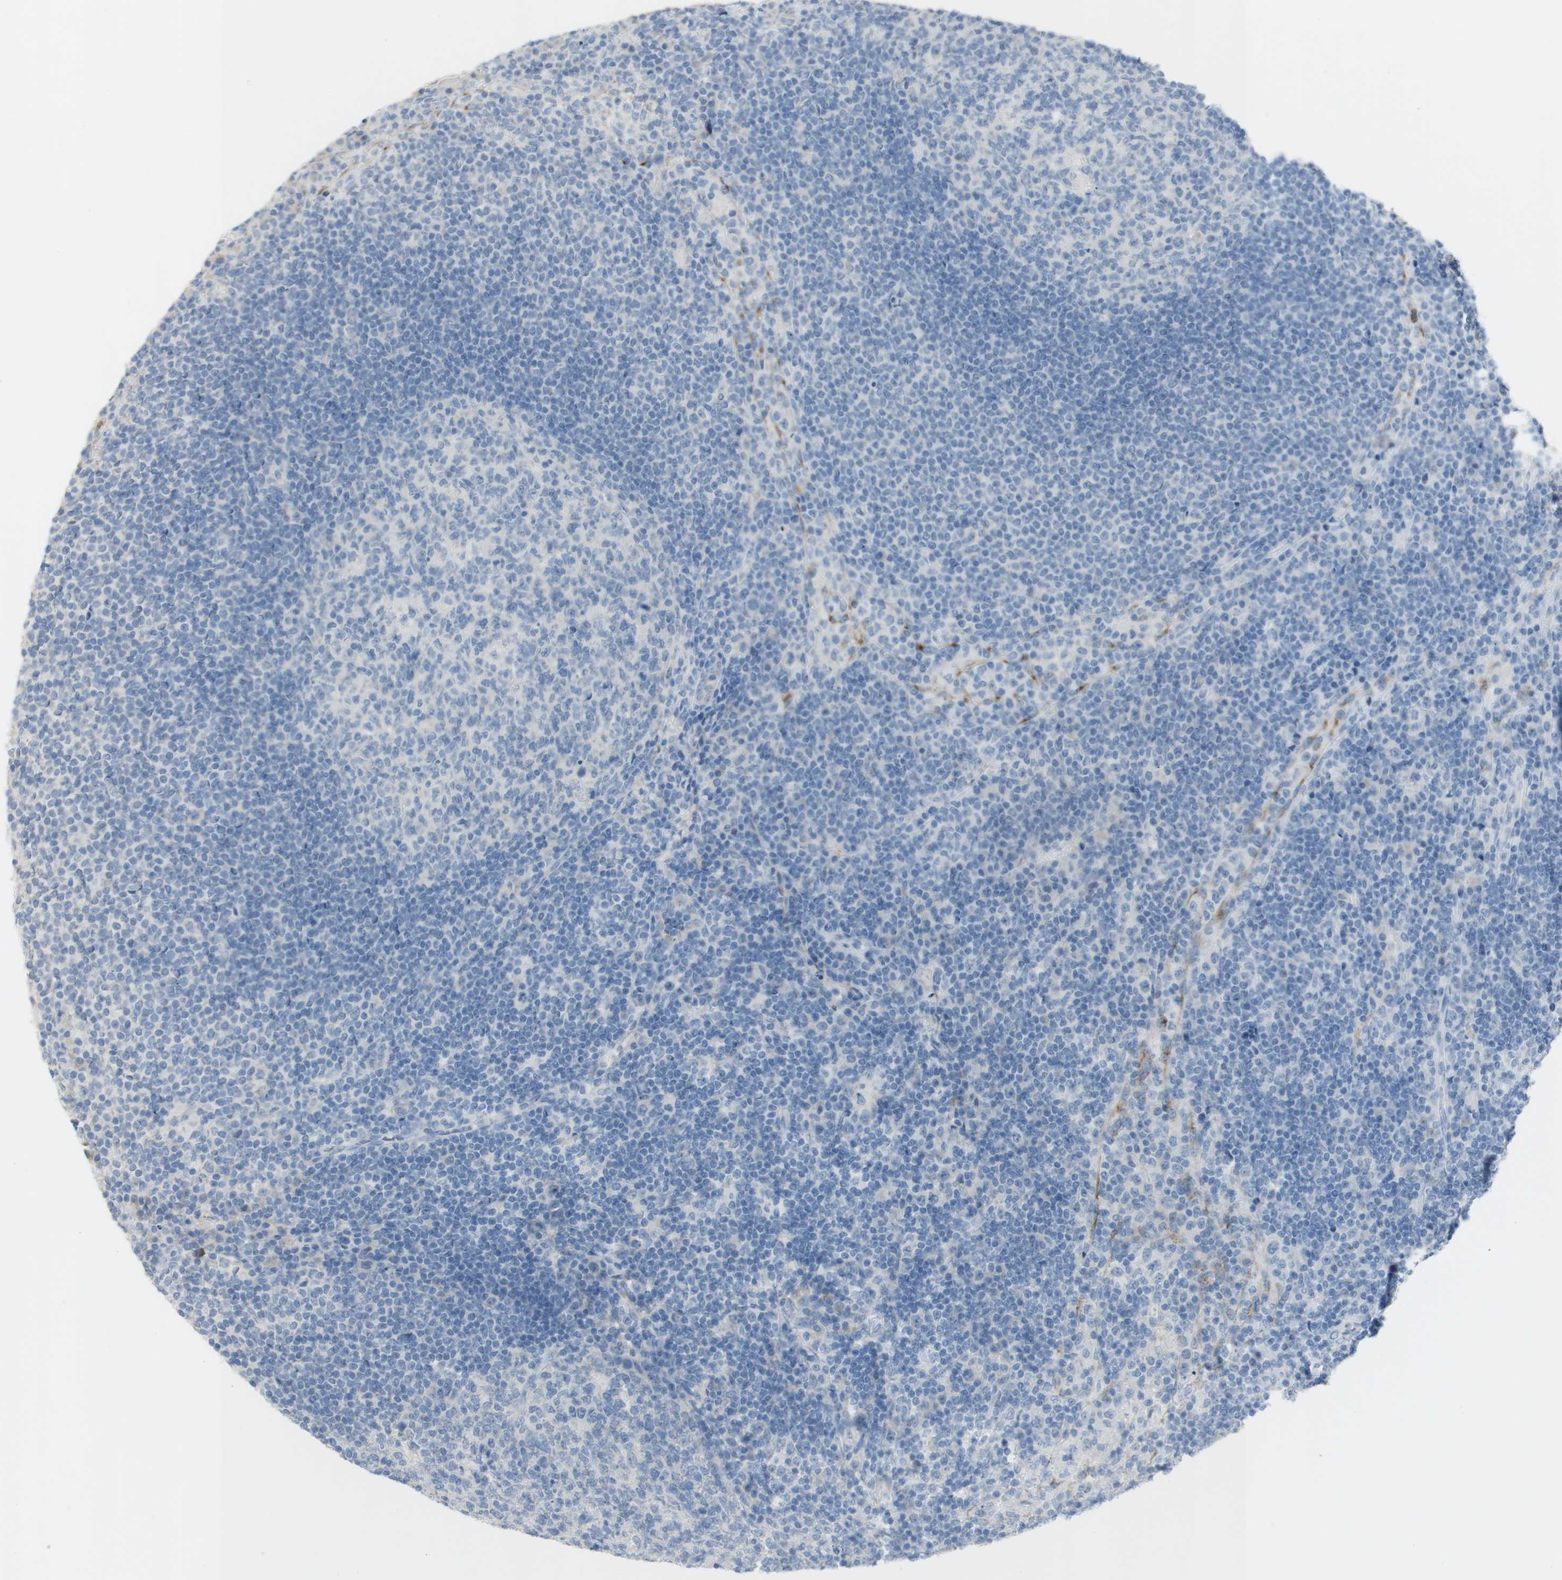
{"staining": {"intensity": "negative", "quantity": "none", "location": "none"}, "tissue": "lymph node", "cell_type": "Germinal center cells", "image_type": "normal", "snomed": [{"axis": "morphology", "description": "Normal tissue, NOS"}, {"axis": "topography", "description": "Lymph node"}], "caption": "Immunohistochemistry photomicrograph of benign lymph node: human lymph node stained with DAB reveals no significant protein positivity in germinal center cells.", "gene": "ART3", "patient": {"sex": "female", "age": 53}}